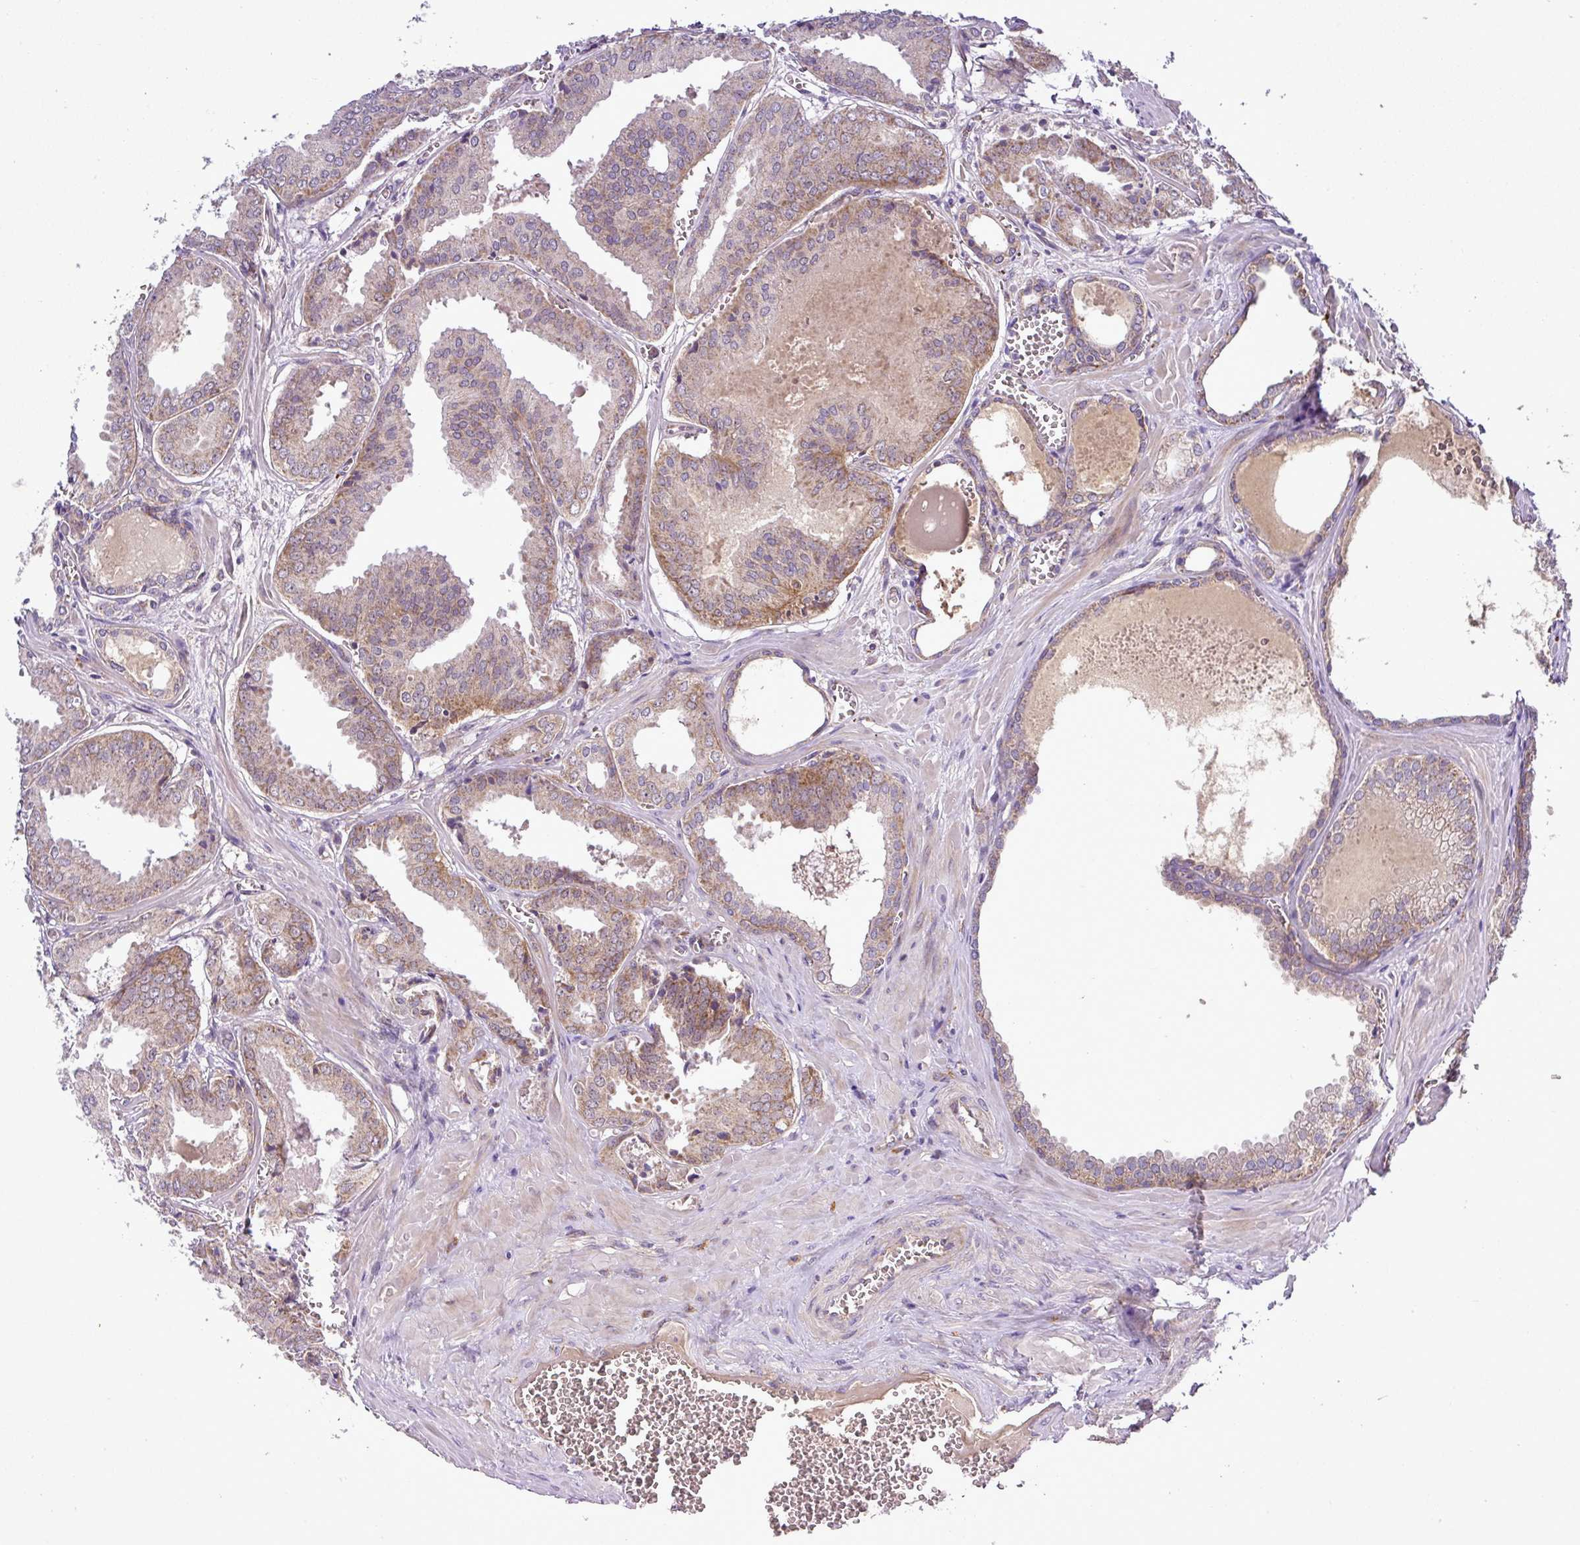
{"staining": {"intensity": "moderate", "quantity": "25%-75%", "location": "cytoplasmic/membranous"}, "tissue": "prostate cancer", "cell_type": "Tumor cells", "image_type": "cancer", "snomed": [{"axis": "morphology", "description": "Adenocarcinoma, Low grade"}, {"axis": "topography", "description": "Prostate"}], "caption": "Protein expression analysis of human prostate cancer reveals moderate cytoplasmic/membranous positivity in approximately 25%-75% of tumor cells.", "gene": "ZNF513", "patient": {"sex": "male", "age": 67}}